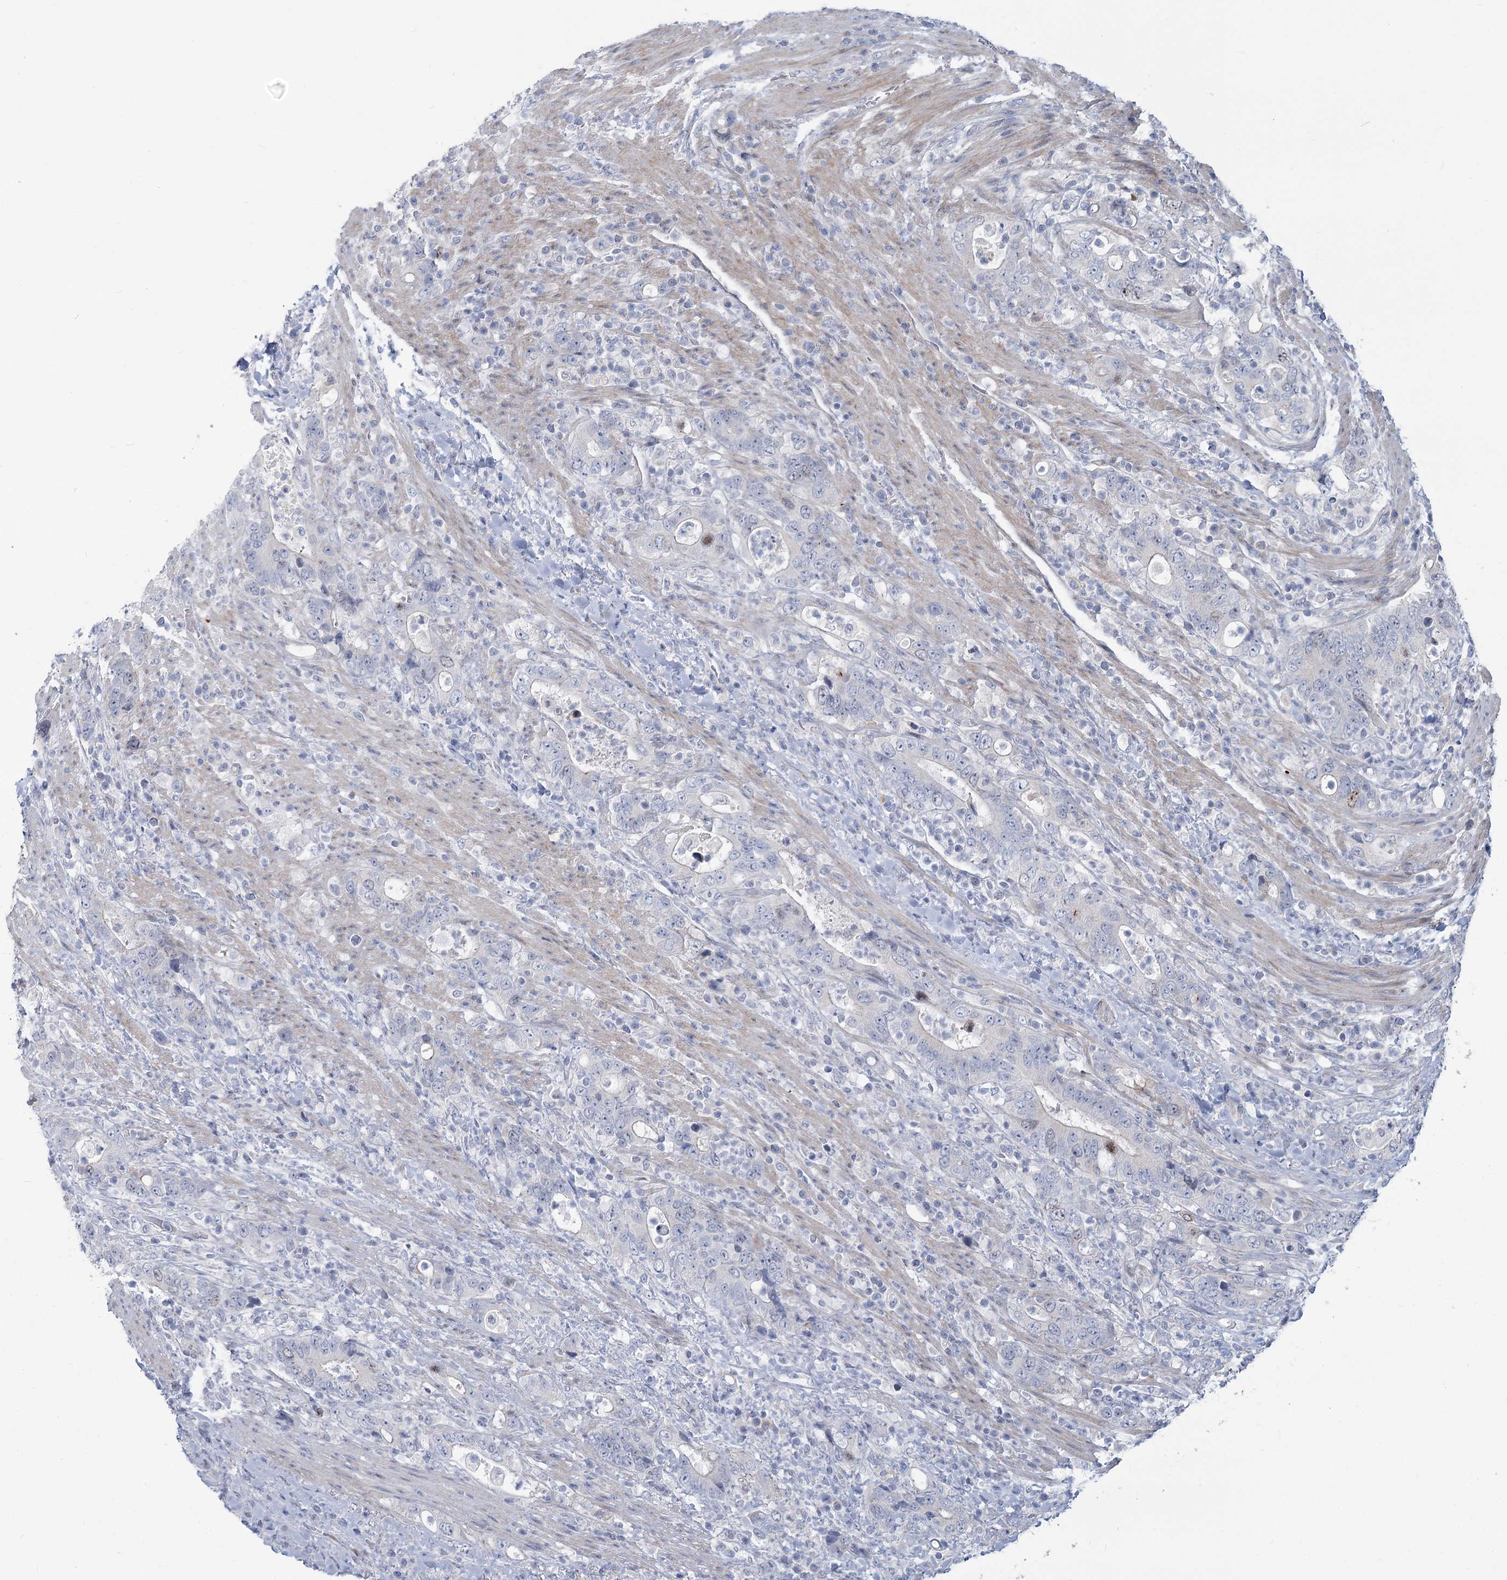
{"staining": {"intensity": "moderate", "quantity": "<25%", "location": "nuclear"}, "tissue": "colorectal cancer", "cell_type": "Tumor cells", "image_type": "cancer", "snomed": [{"axis": "morphology", "description": "Adenocarcinoma, NOS"}, {"axis": "topography", "description": "Colon"}], "caption": "An immunohistochemistry (IHC) image of neoplastic tissue is shown. Protein staining in brown highlights moderate nuclear positivity in colorectal cancer within tumor cells. The staining was performed using DAB, with brown indicating positive protein expression. Nuclei are stained blue with hematoxylin.", "gene": "ABITRAM", "patient": {"sex": "female", "age": 75}}